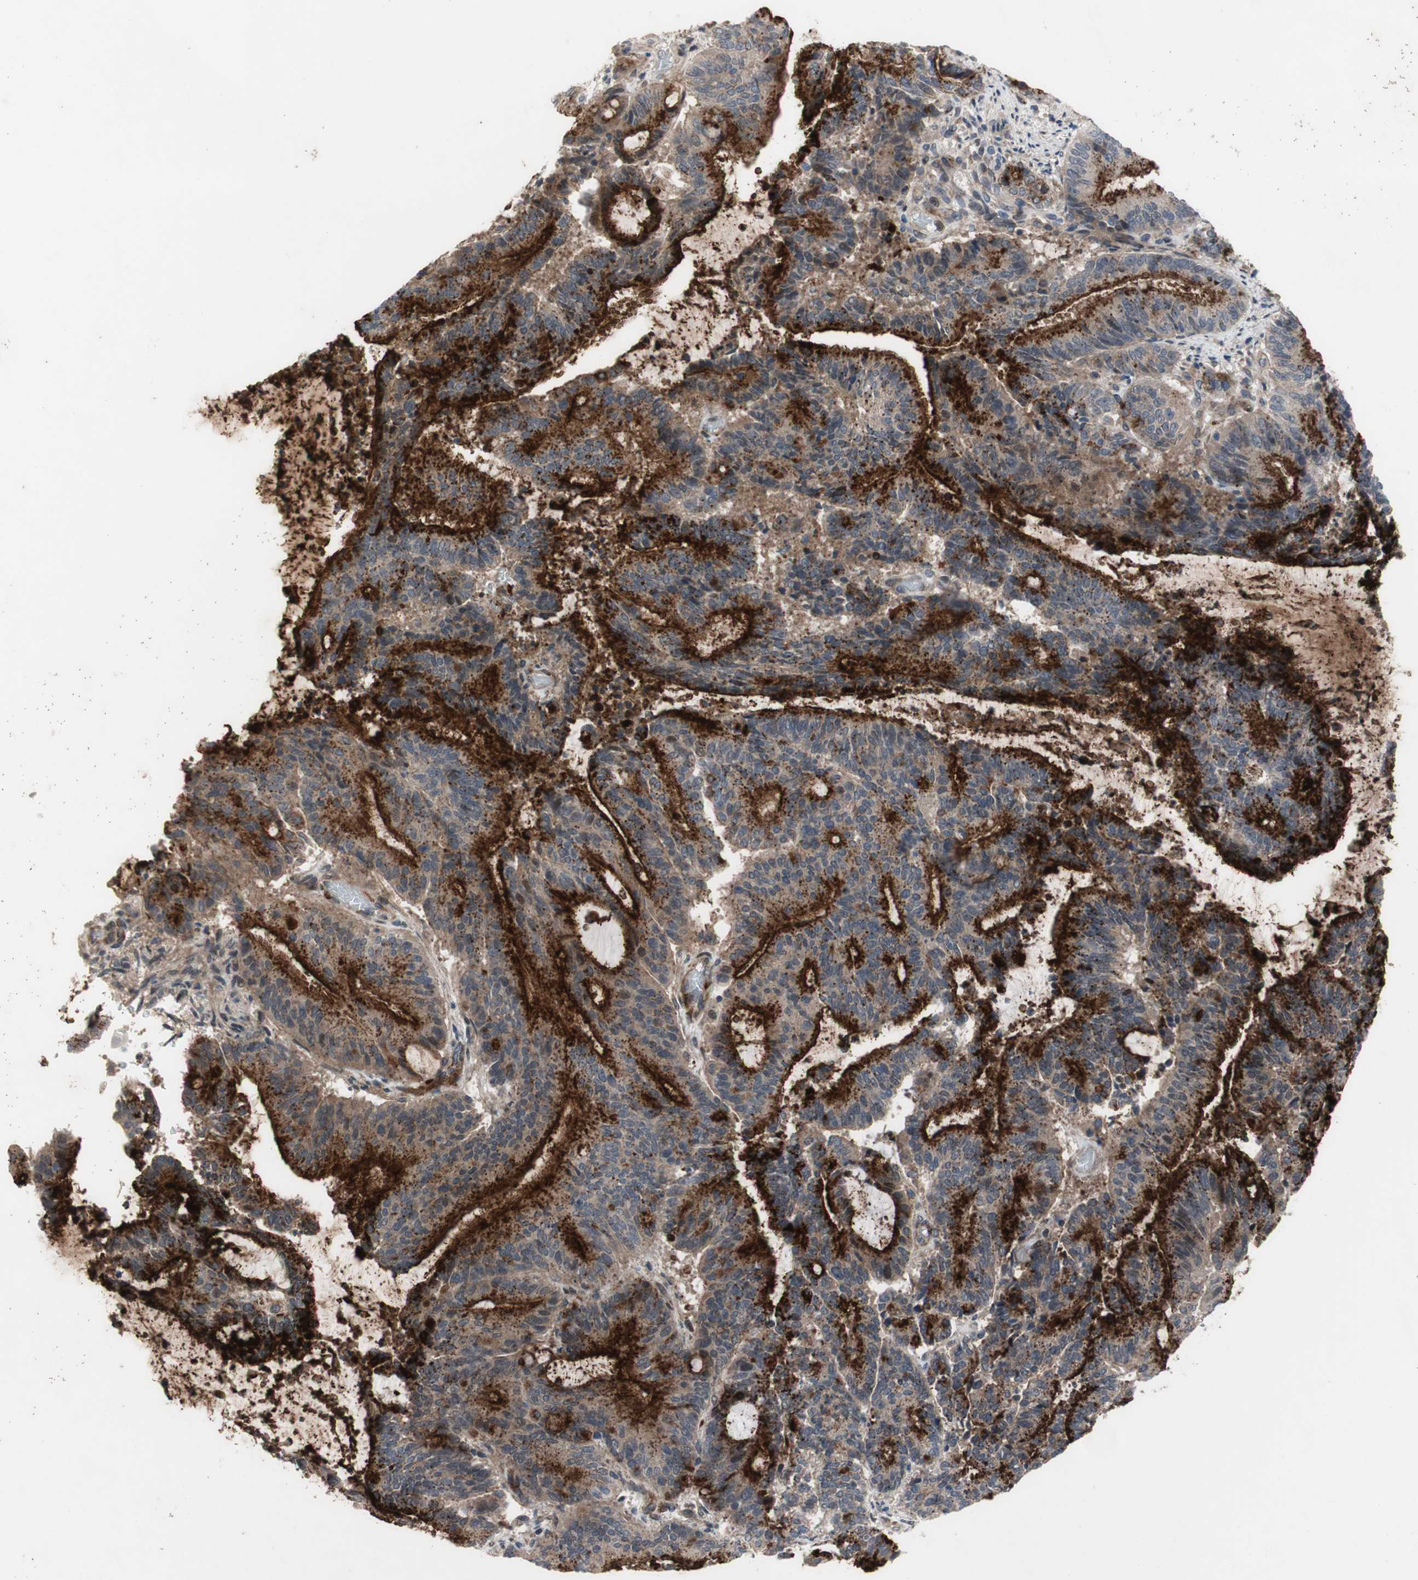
{"staining": {"intensity": "moderate", "quantity": ">75%", "location": "cytoplasmic/membranous"}, "tissue": "liver cancer", "cell_type": "Tumor cells", "image_type": "cancer", "snomed": [{"axis": "morphology", "description": "Cholangiocarcinoma"}, {"axis": "topography", "description": "Liver"}], "caption": "A brown stain labels moderate cytoplasmic/membranous expression of a protein in human cholangiocarcinoma (liver) tumor cells.", "gene": "OAZ1", "patient": {"sex": "female", "age": 73}}